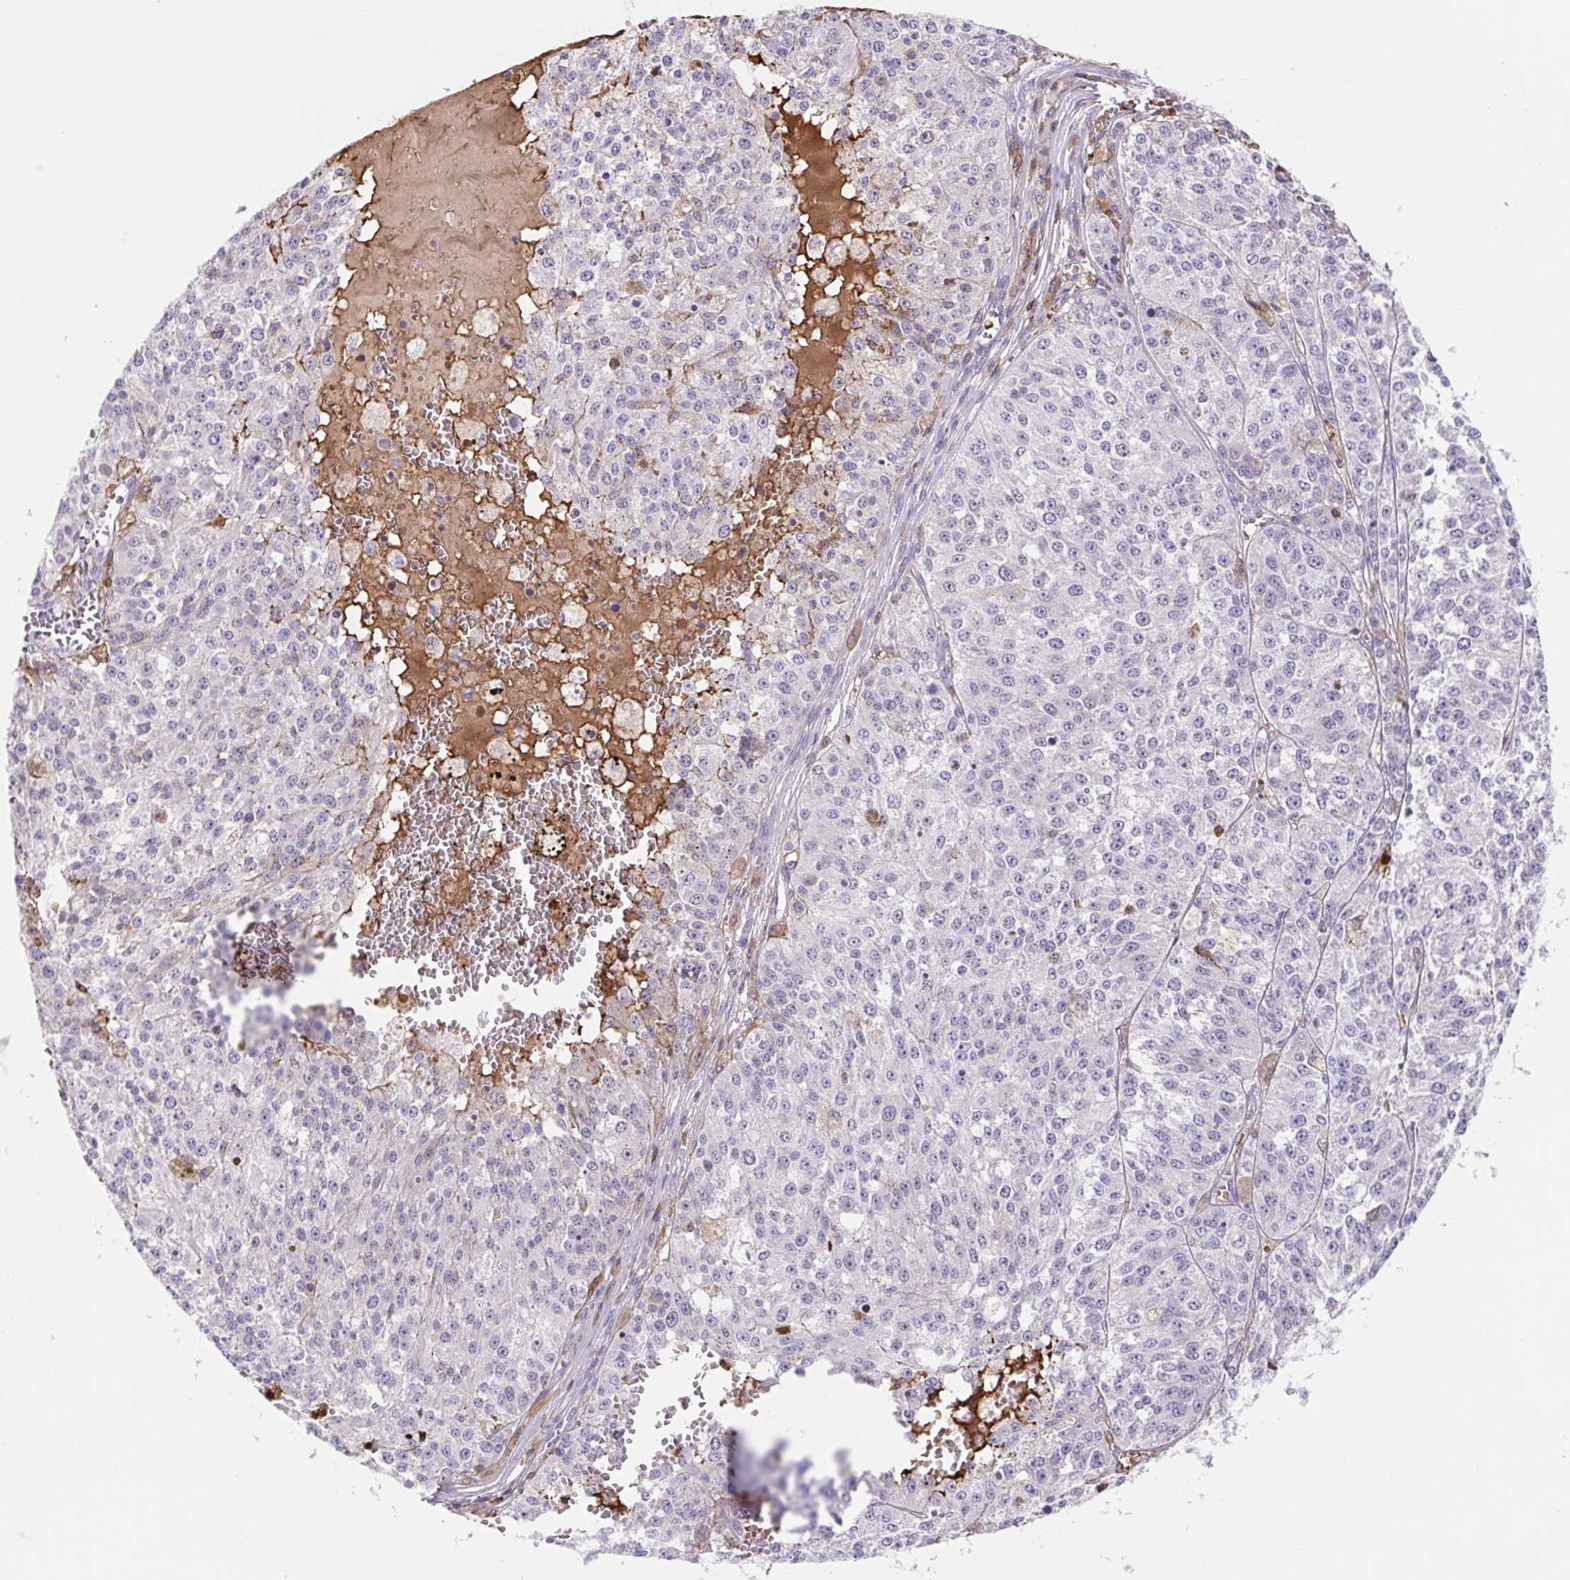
{"staining": {"intensity": "negative", "quantity": "none", "location": "none"}, "tissue": "melanoma", "cell_type": "Tumor cells", "image_type": "cancer", "snomed": [{"axis": "morphology", "description": "Malignant melanoma, Metastatic site"}, {"axis": "topography", "description": "Lymph node"}], "caption": "High power microscopy image of an immunohistochemistry histopathology image of melanoma, revealing no significant positivity in tumor cells.", "gene": "TPRG1", "patient": {"sex": "female", "age": 64}}